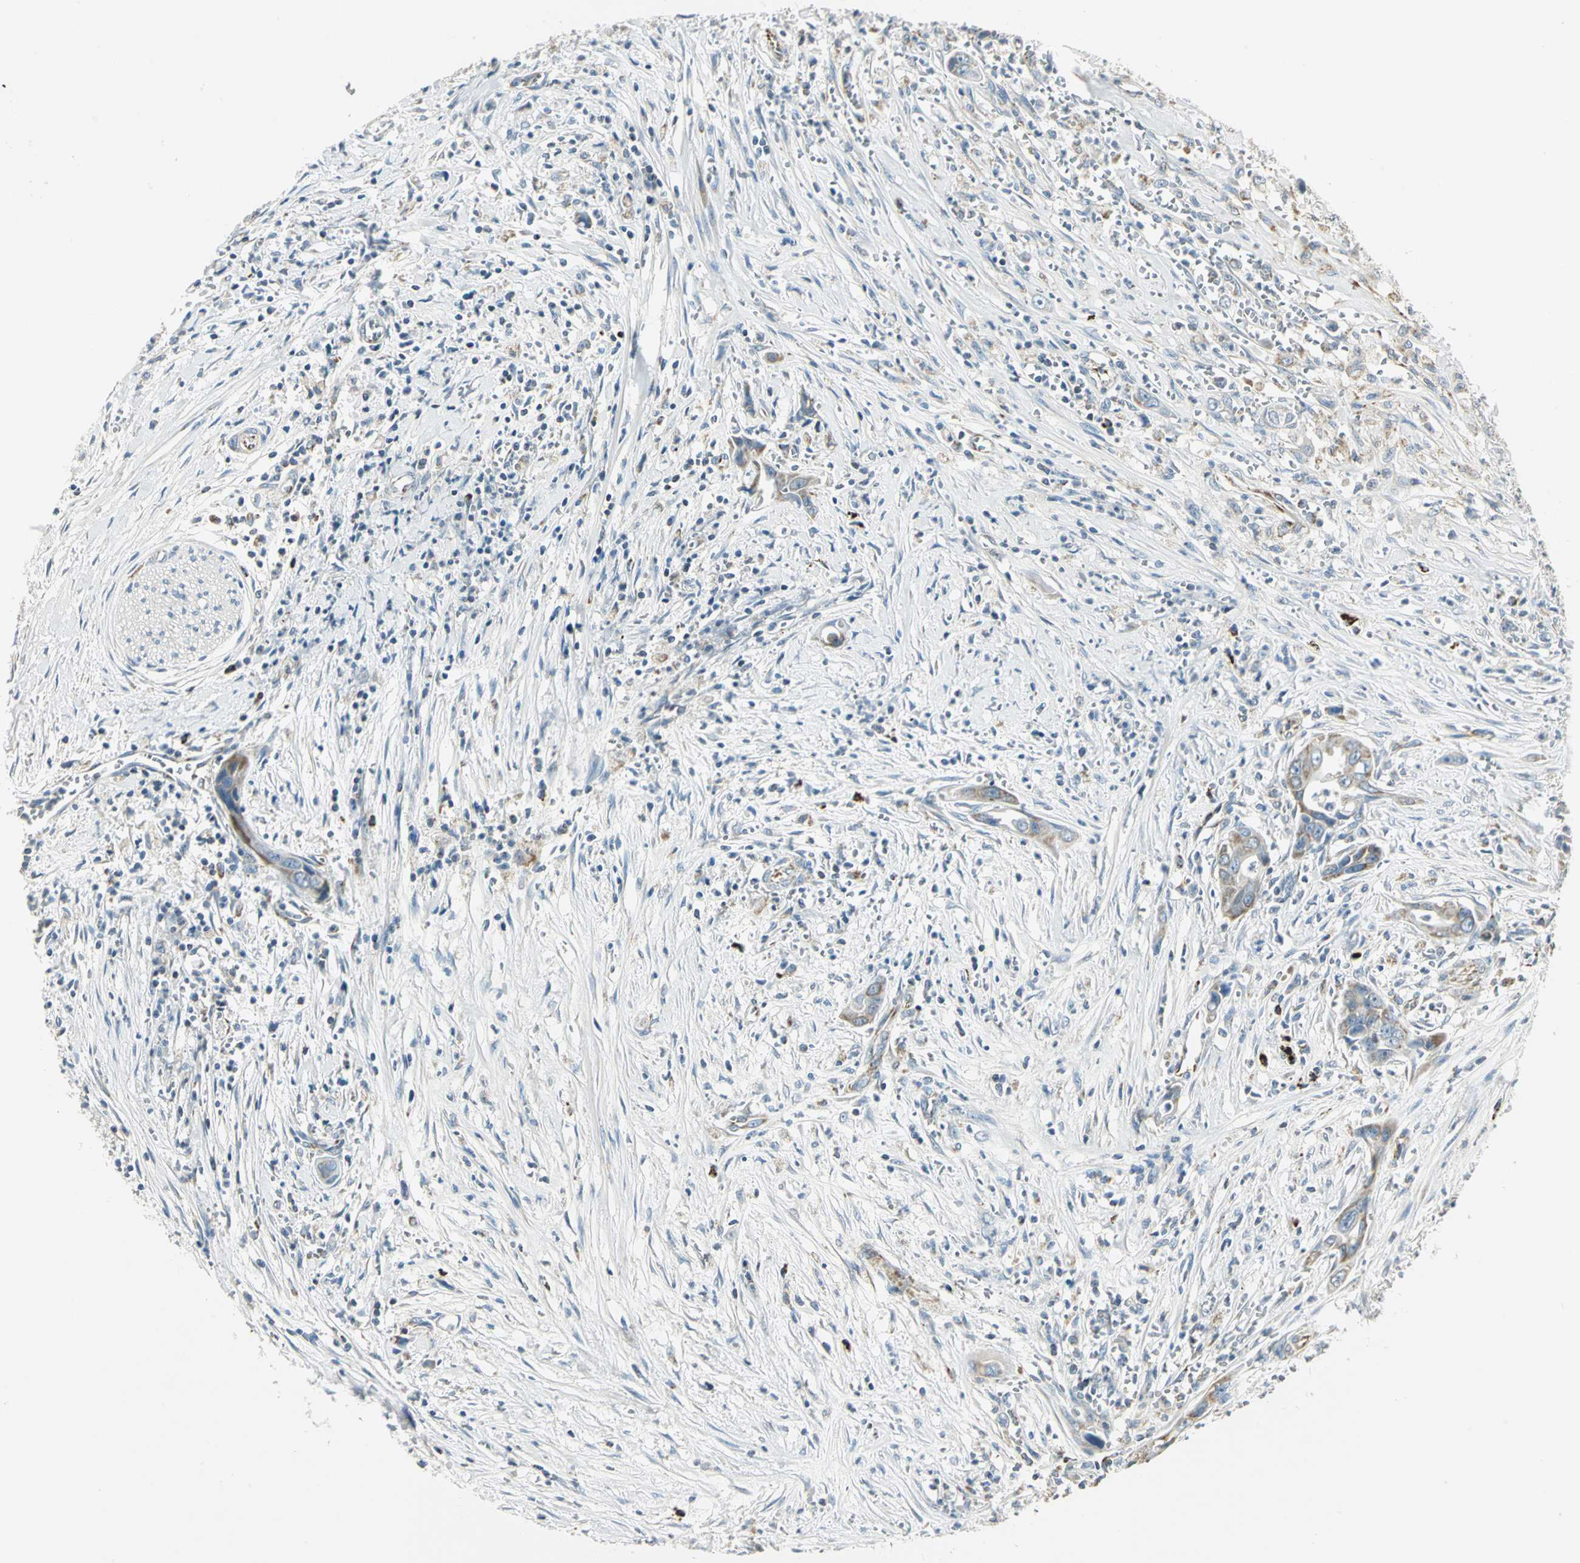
{"staining": {"intensity": "weak", "quantity": ">75%", "location": "cytoplasmic/membranous"}, "tissue": "pancreatic cancer", "cell_type": "Tumor cells", "image_type": "cancer", "snomed": [{"axis": "morphology", "description": "Adenocarcinoma, NOS"}, {"axis": "topography", "description": "Pancreas"}], "caption": "Adenocarcinoma (pancreatic) stained with IHC demonstrates weak cytoplasmic/membranous expression in approximately >75% of tumor cells. The staining was performed using DAB to visualize the protein expression in brown, while the nuclei were stained in blue with hematoxylin (Magnification: 20x).", "gene": "ACADM", "patient": {"sex": "male", "age": 59}}